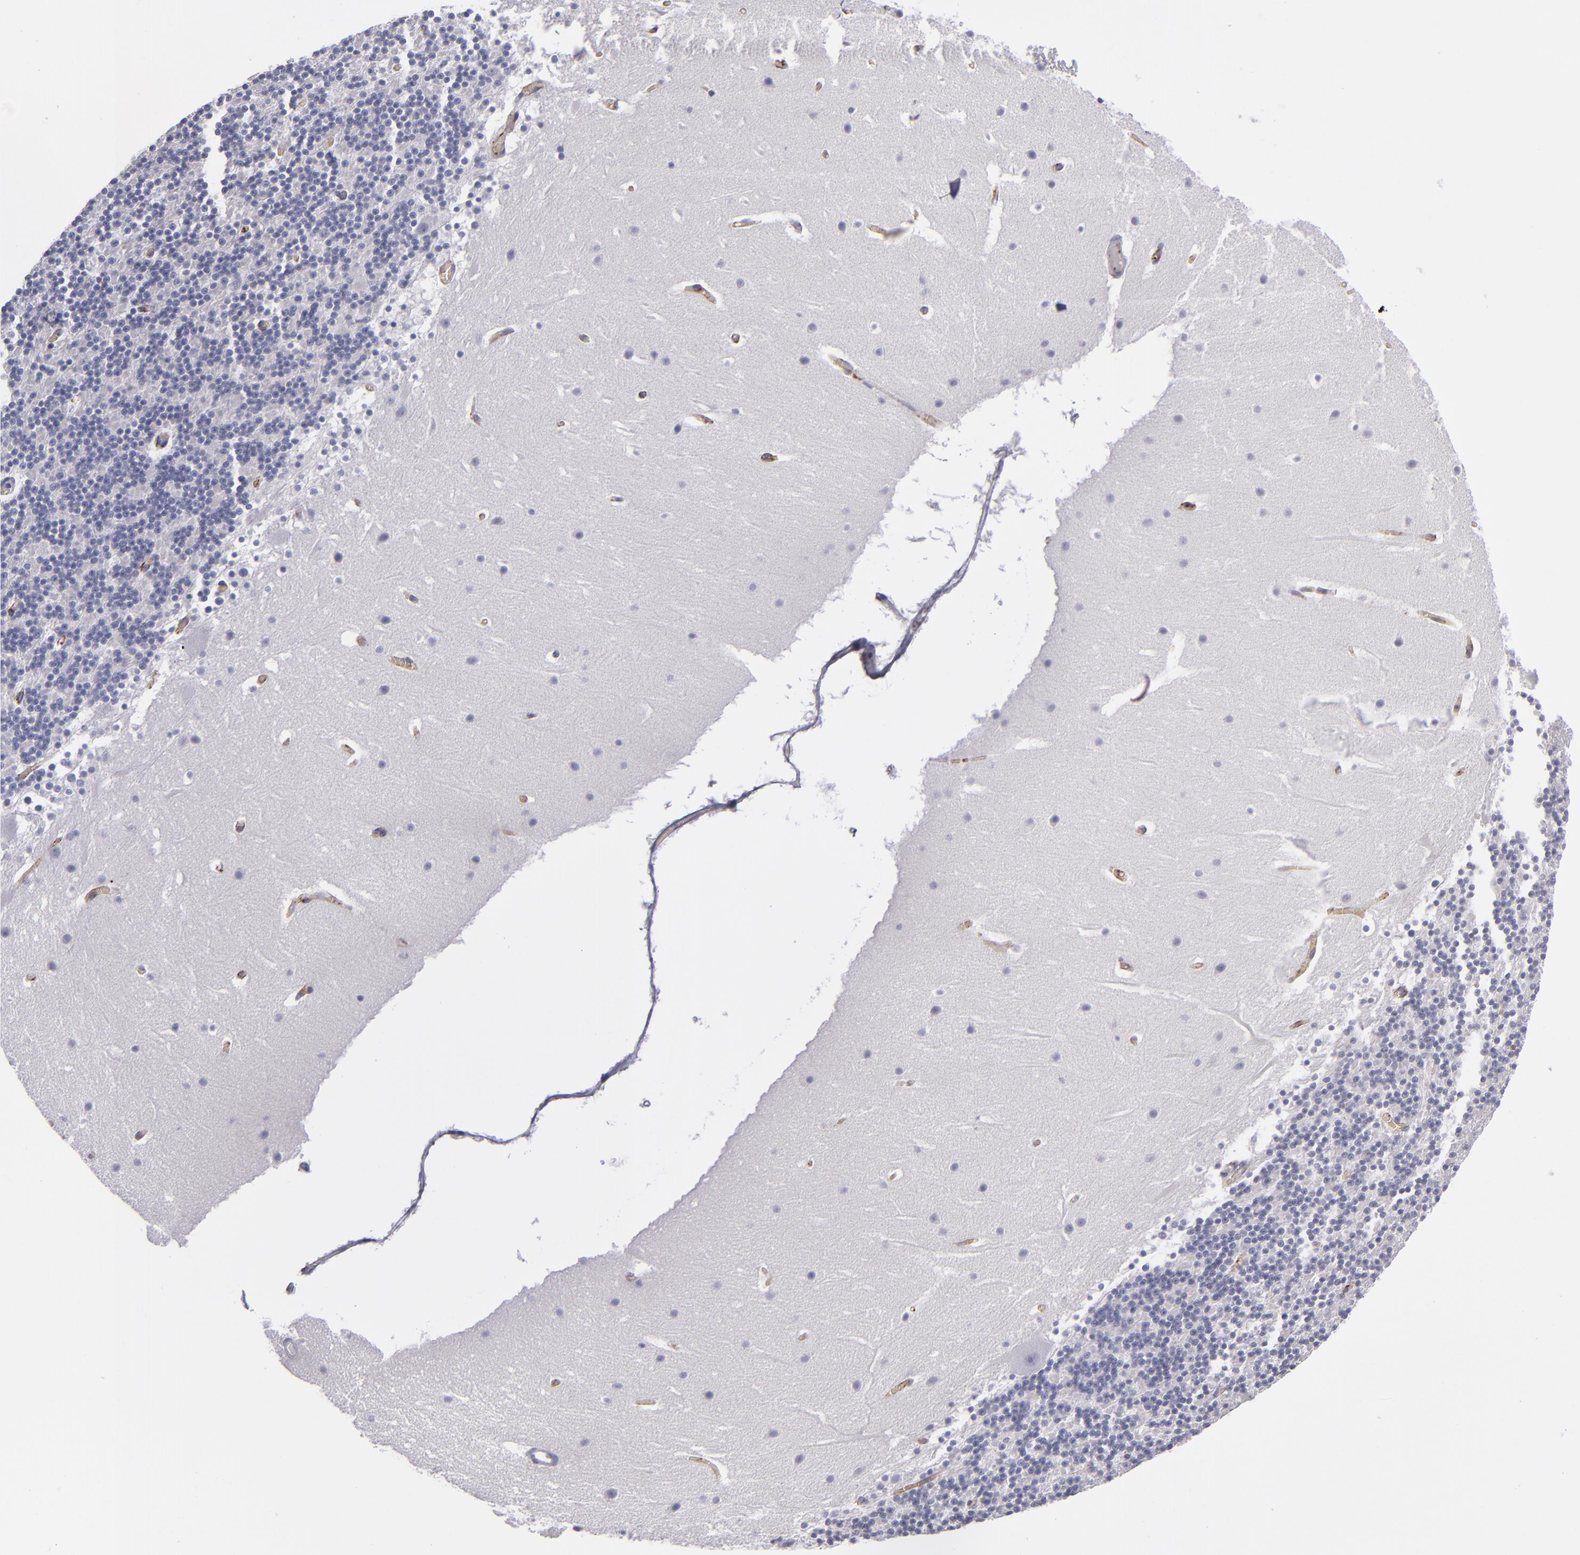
{"staining": {"intensity": "negative", "quantity": "none", "location": "none"}, "tissue": "cerebellum", "cell_type": "Cells in granular layer", "image_type": "normal", "snomed": [{"axis": "morphology", "description": "Normal tissue, NOS"}, {"axis": "topography", "description": "Cerebellum"}], "caption": "Immunohistochemistry (IHC) of unremarkable human cerebellum exhibits no staining in cells in granular layer.", "gene": "ANPEP", "patient": {"sex": "male", "age": 45}}